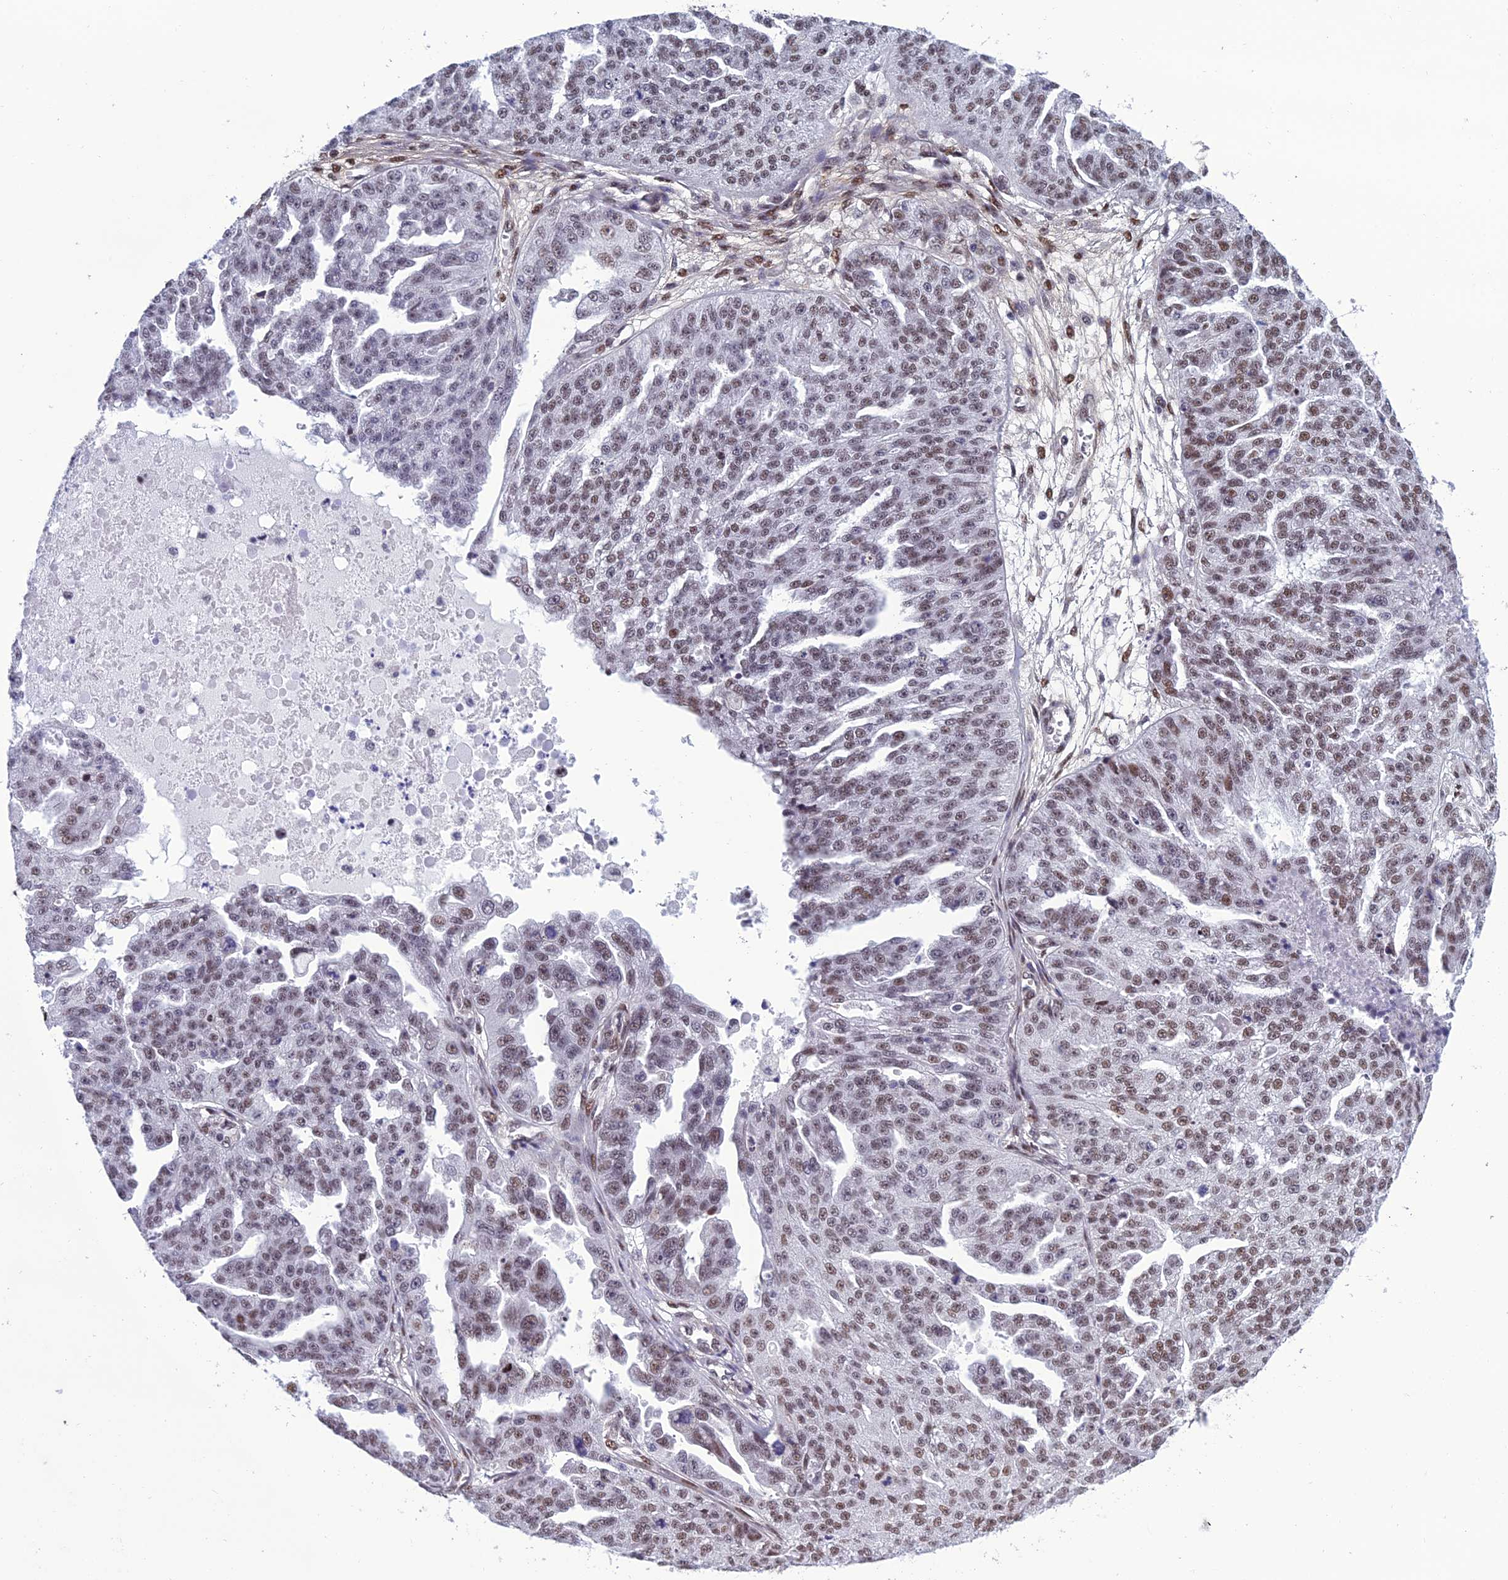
{"staining": {"intensity": "moderate", "quantity": ">75%", "location": "nuclear"}, "tissue": "ovarian cancer", "cell_type": "Tumor cells", "image_type": "cancer", "snomed": [{"axis": "morphology", "description": "Cystadenocarcinoma, serous, NOS"}, {"axis": "topography", "description": "Ovary"}], "caption": "Brown immunohistochemical staining in serous cystadenocarcinoma (ovarian) demonstrates moderate nuclear positivity in about >75% of tumor cells.", "gene": "RSRC1", "patient": {"sex": "female", "age": 58}}